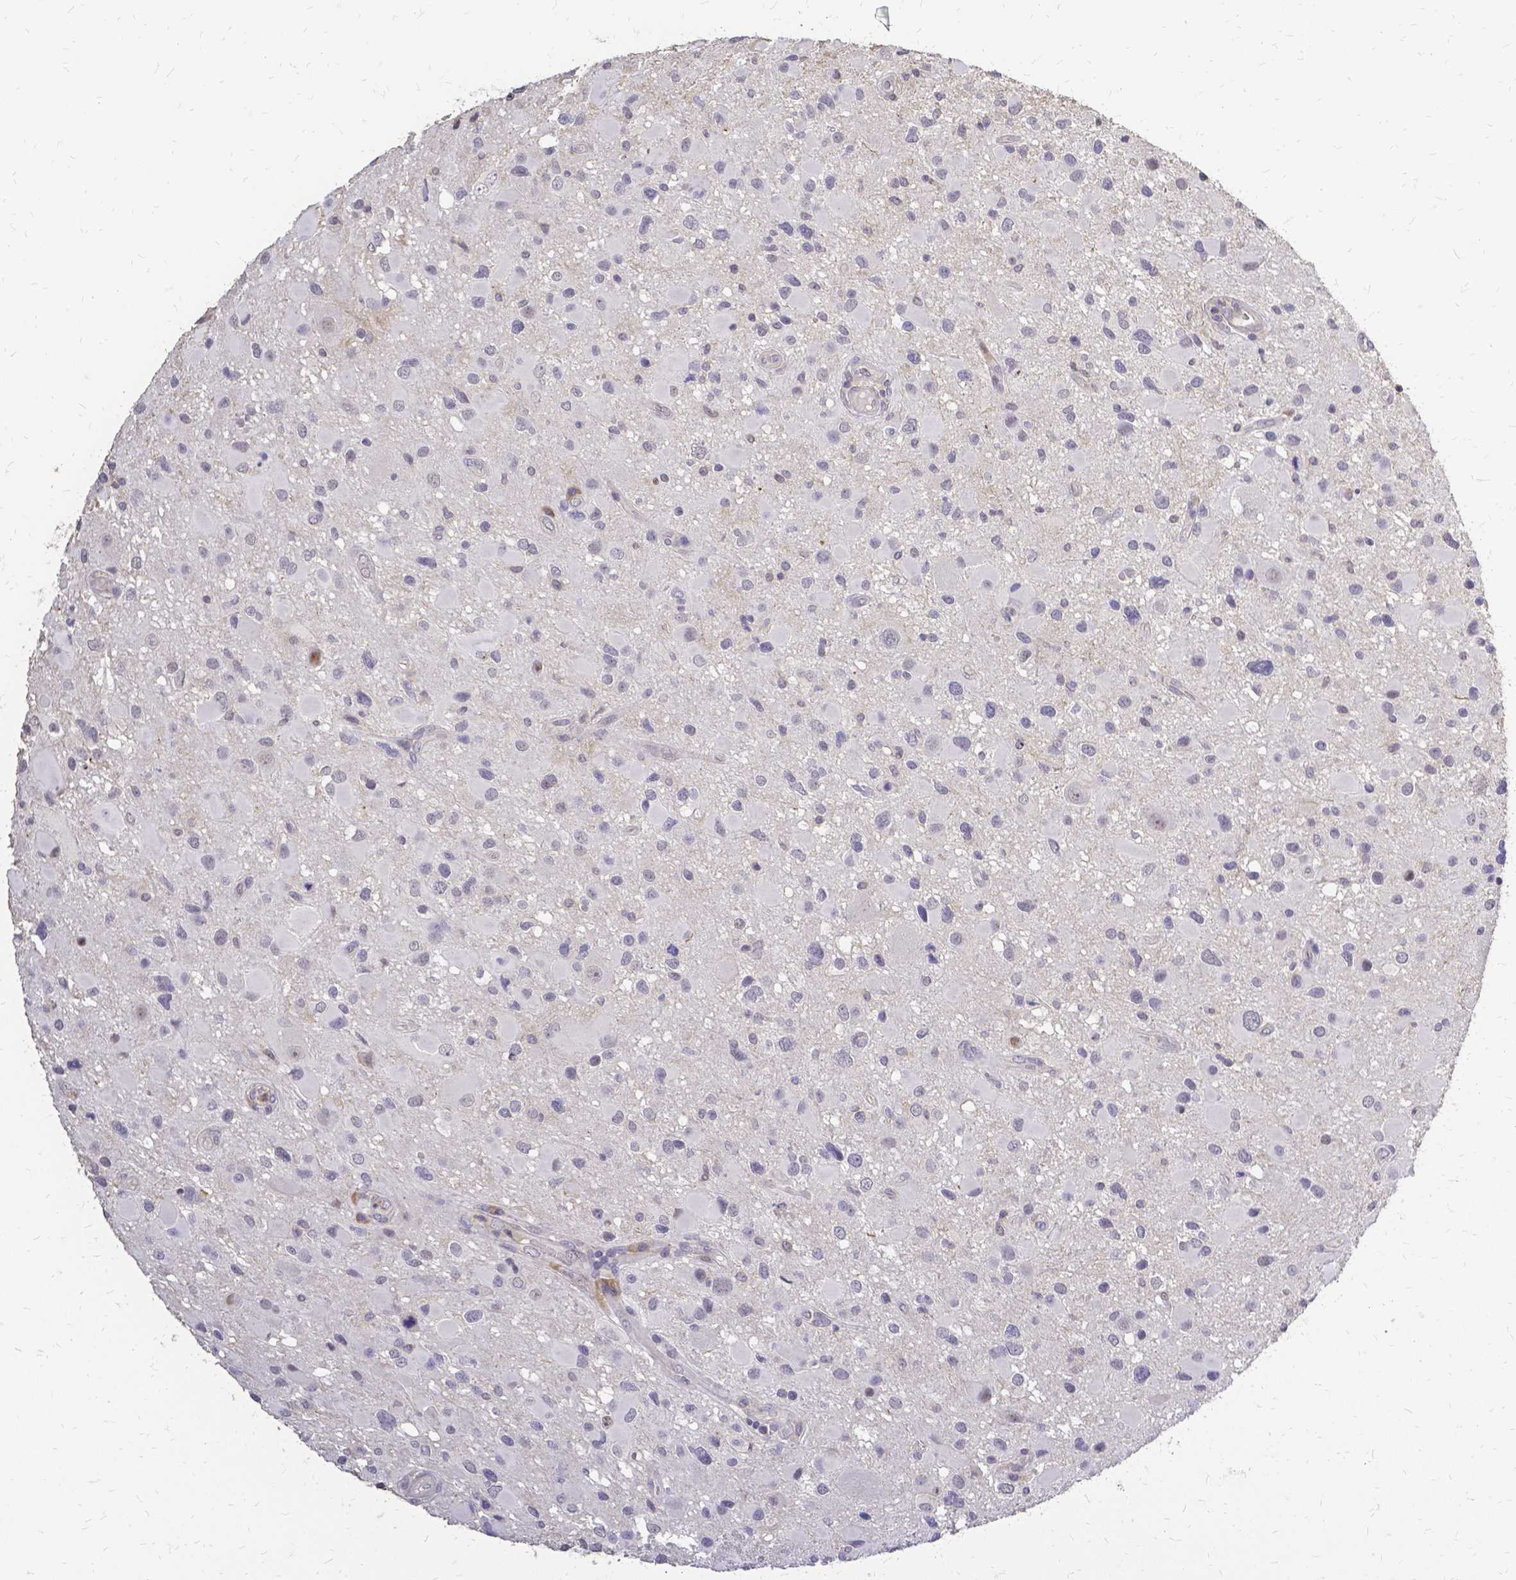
{"staining": {"intensity": "negative", "quantity": "none", "location": "none"}, "tissue": "glioma", "cell_type": "Tumor cells", "image_type": "cancer", "snomed": [{"axis": "morphology", "description": "Glioma, malignant, Low grade"}, {"axis": "topography", "description": "Brain"}], "caption": "Immunohistochemical staining of glioma reveals no significant staining in tumor cells.", "gene": "CIB1", "patient": {"sex": "female", "age": 32}}